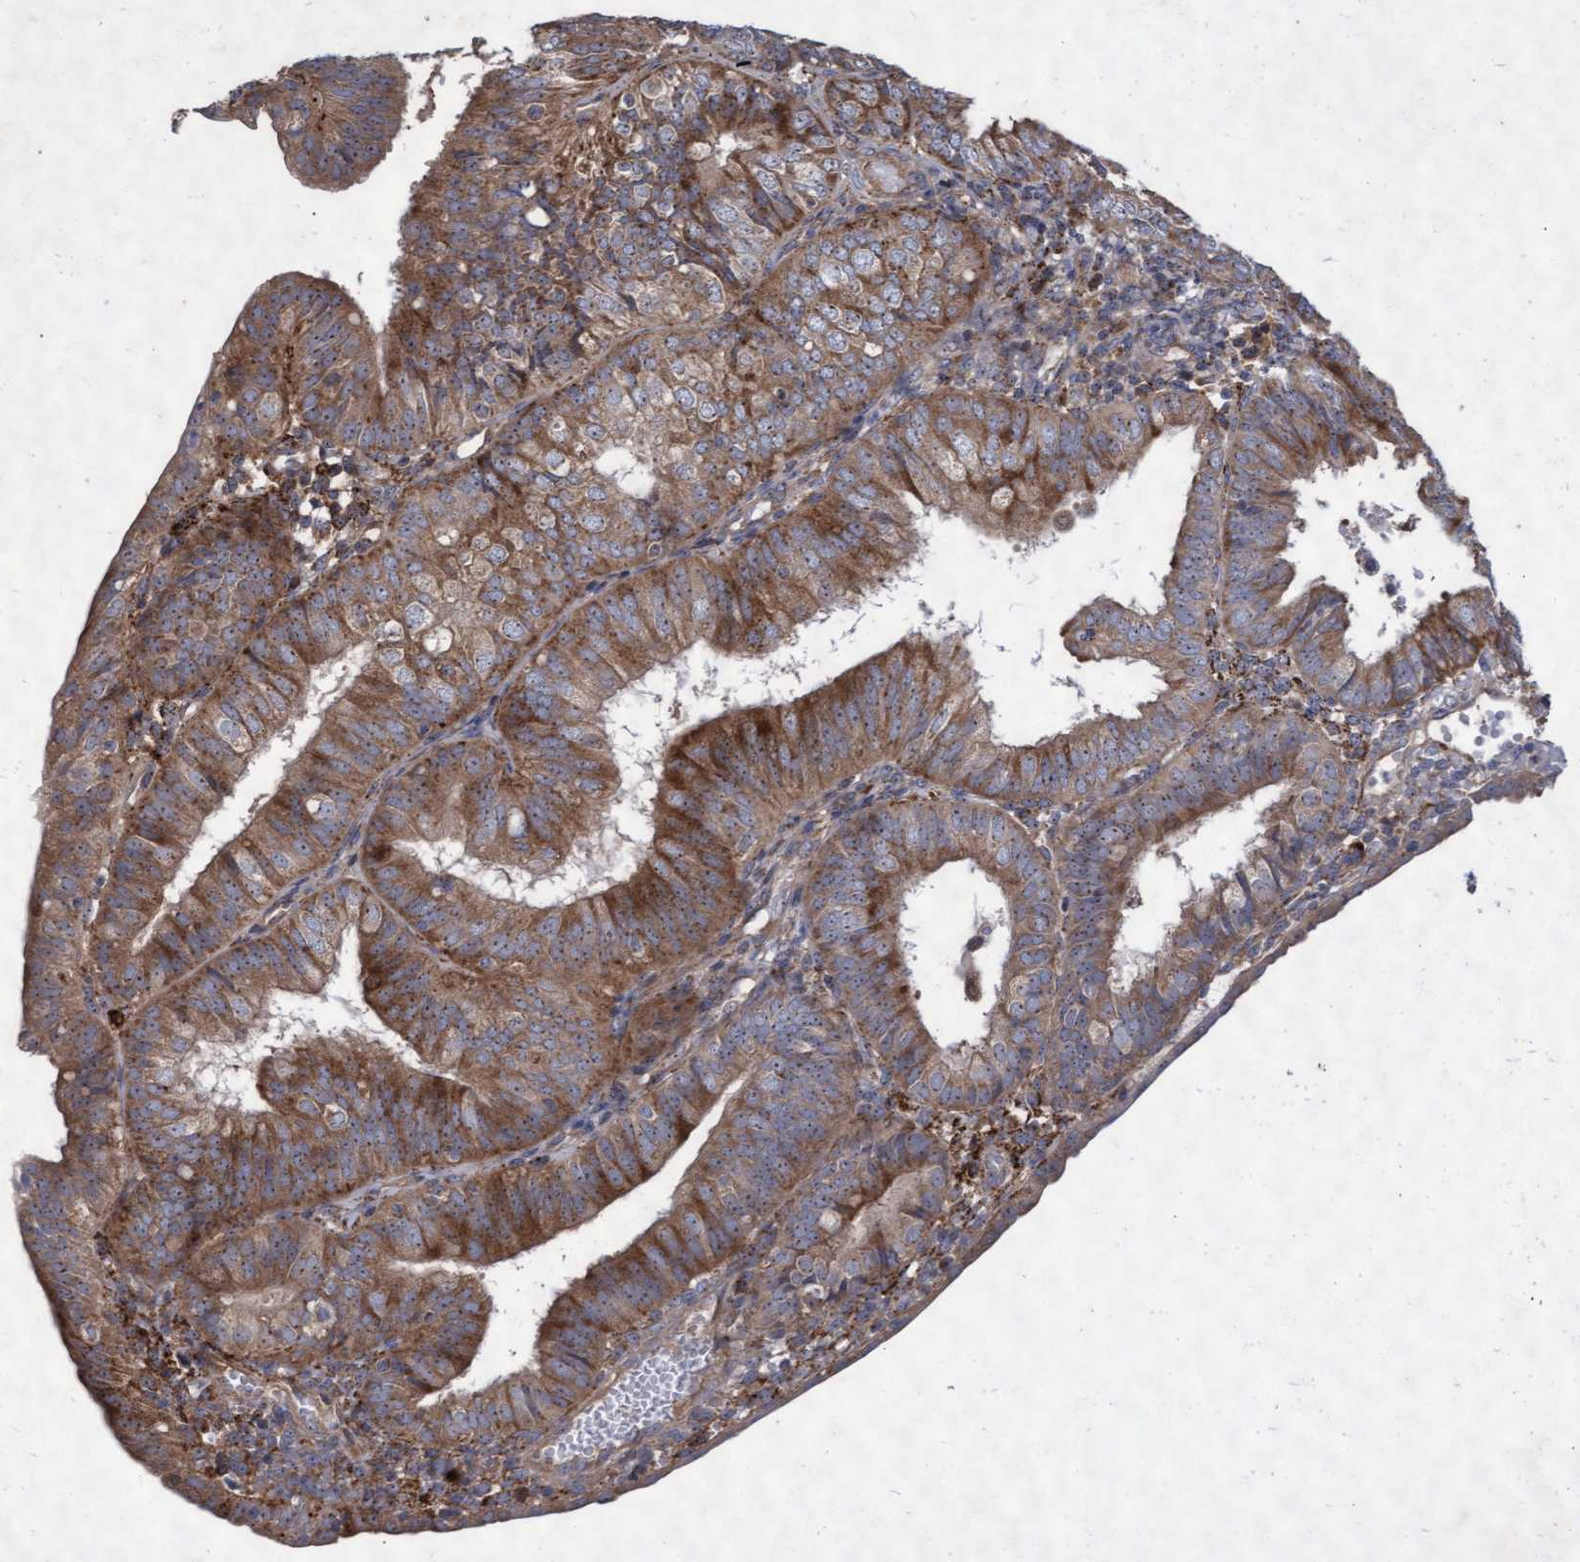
{"staining": {"intensity": "moderate", "quantity": ">75%", "location": "cytoplasmic/membranous"}, "tissue": "endometrial cancer", "cell_type": "Tumor cells", "image_type": "cancer", "snomed": [{"axis": "morphology", "description": "Adenocarcinoma, NOS"}, {"axis": "topography", "description": "Endometrium"}], "caption": "Adenocarcinoma (endometrial) stained with a protein marker exhibits moderate staining in tumor cells.", "gene": "ABCF2", "patient": {"sex": "female", "age": 58}}